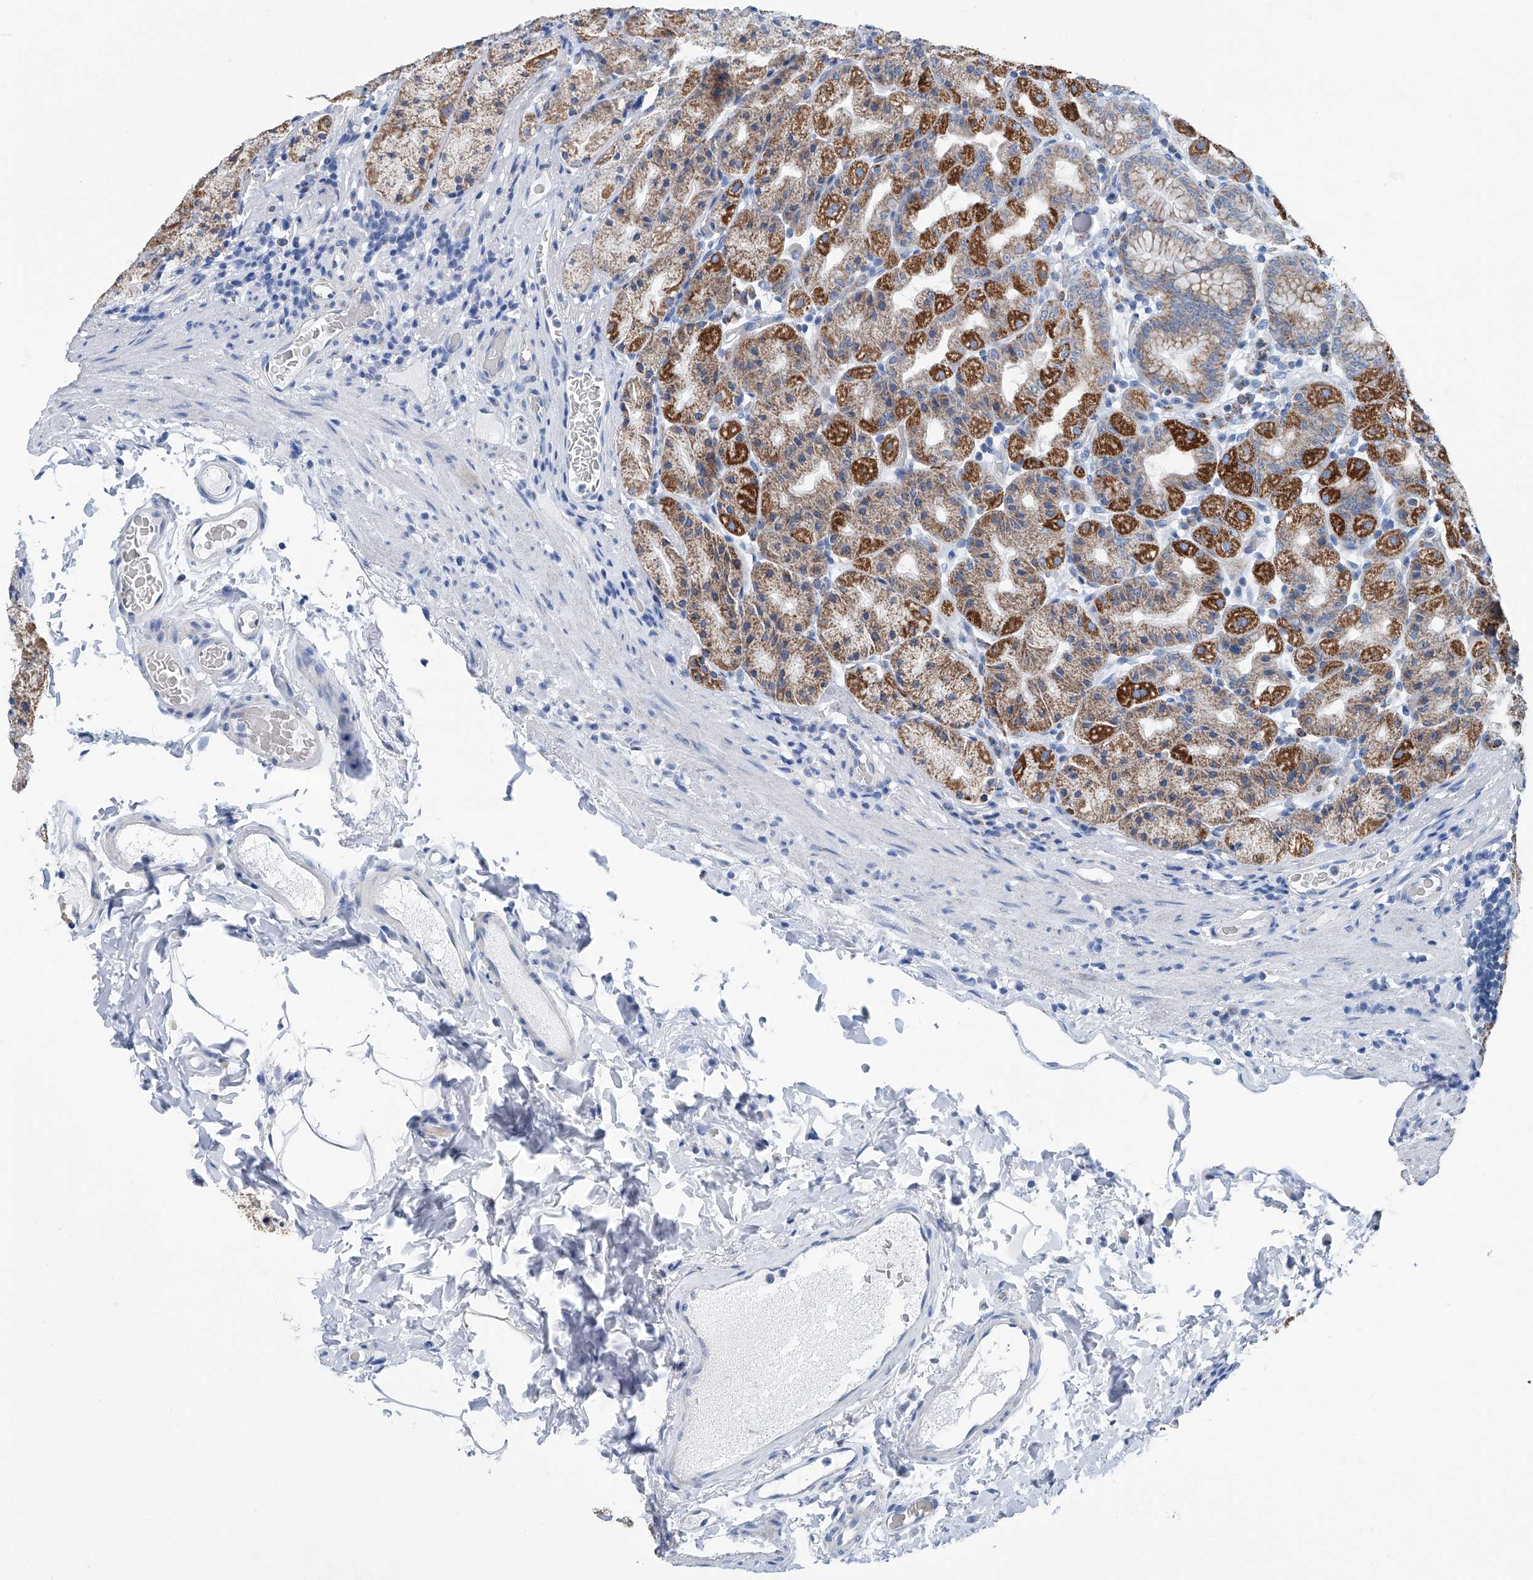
{"staining": {"intensity": "strong", "quantity": "25%-75%", "location": "cytoplasmic/membranous"}, "tissue": "stomach", "cell_type": "Glandular cells", "image_type": "normal", "snomed": [{"axis": "morphology", "description": "Normal tissue, NOS"}, {"axis": "topography", "description": "Stomach, upper"}], "caption": "Protein analysis of normal stomach displays strong cytoplasmic/membranous expression in approximately 25%-75% of glandular cells.", "gene": "MT", "patient": {"sex": "male", "age": 68}}